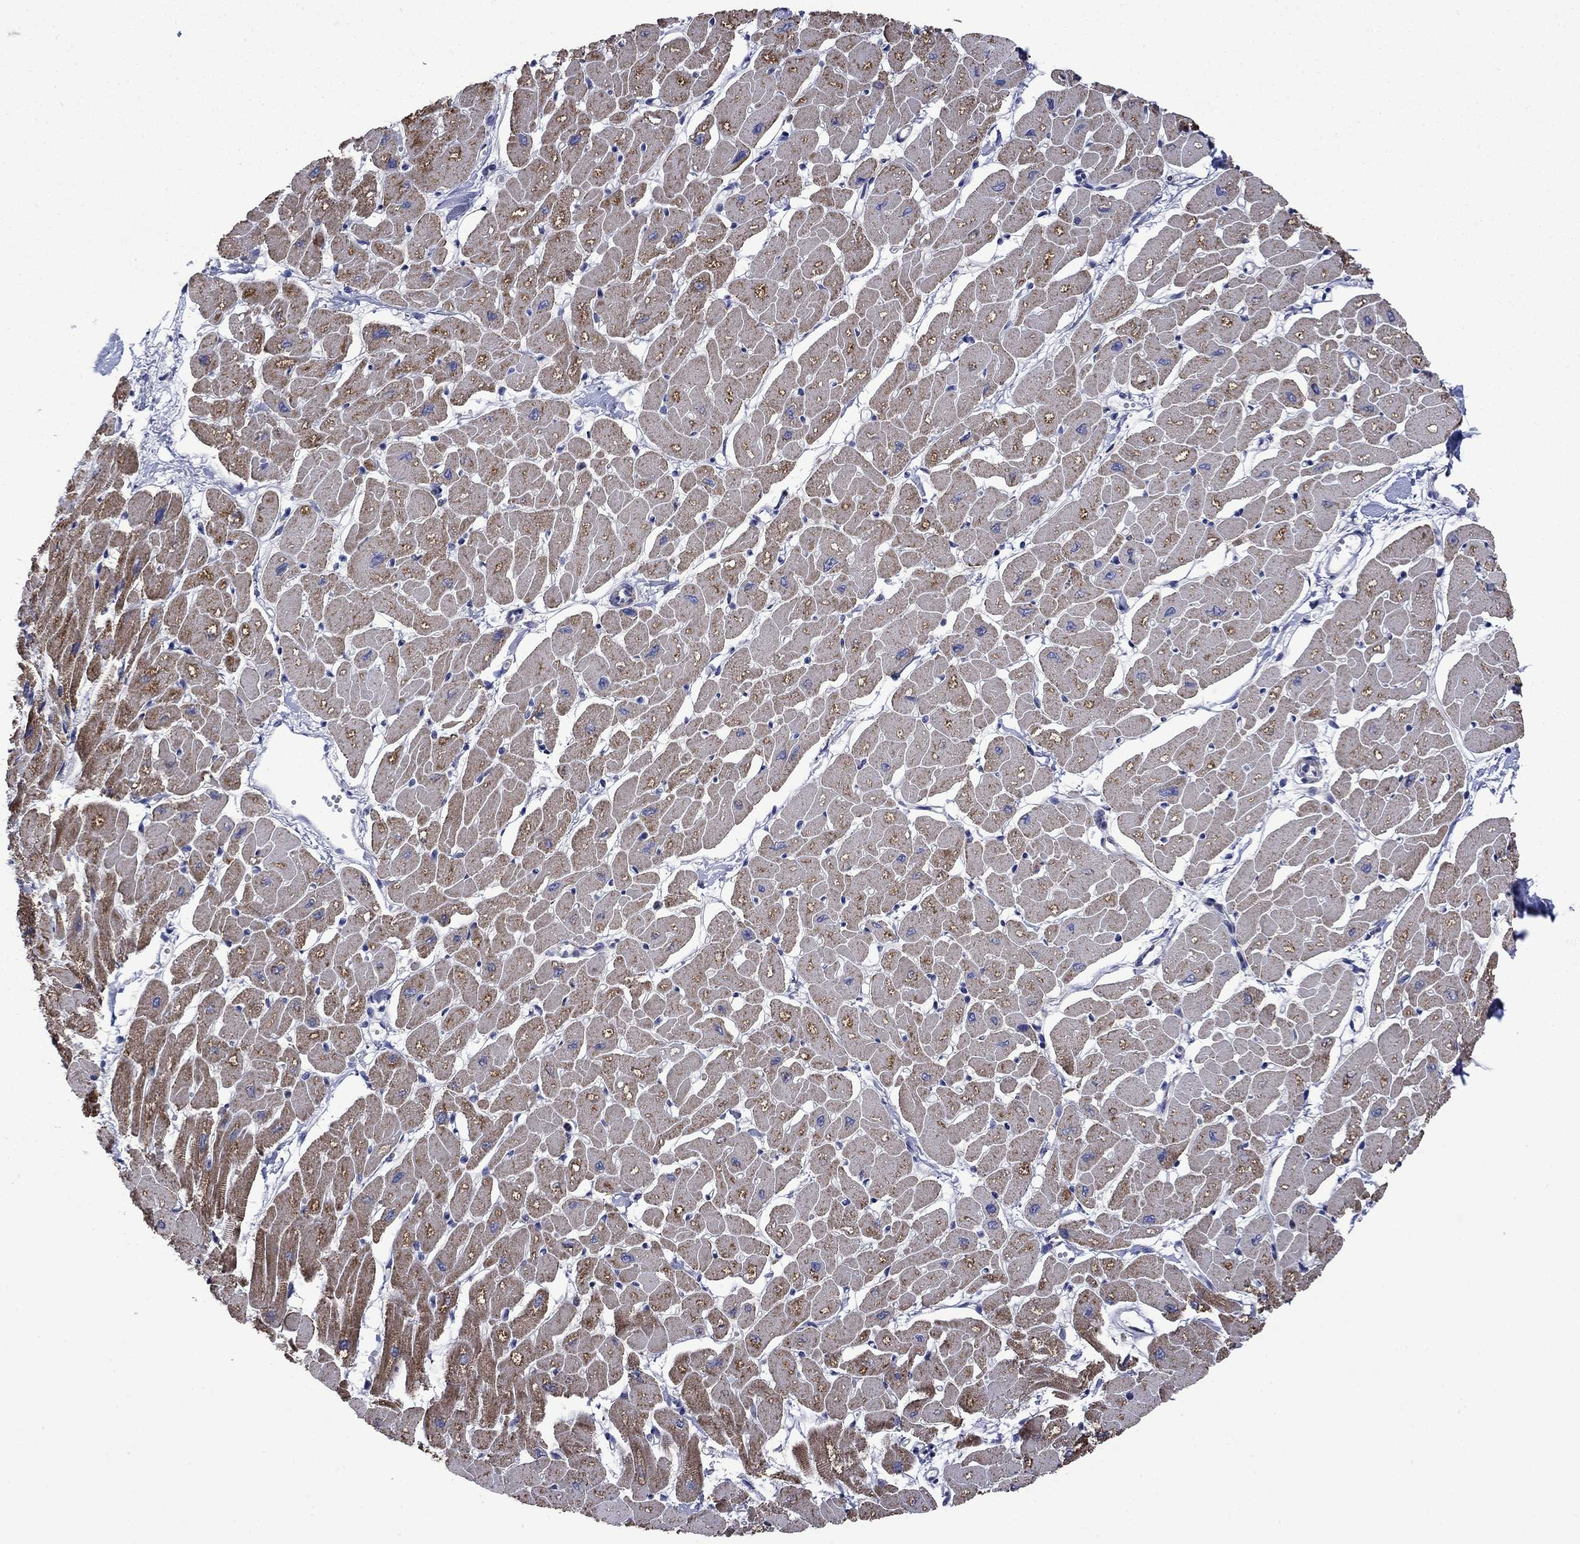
{"staining": {"intensity": "moderate", "quantity": ">75%", "location": "cytoplasmic/membranous"}, "tissue": "heart muscle", "cell_type": "Cardiomyocytes", "image_type": "normal", "snomed": [{"axis": "morphology", "description": "Normal tissue, NOS"}, {"axis": "topography", "description": "Heart"}], "caption": "Cardiomyocytes exhibit medium levels of moderate cytoplasmic/membranous positivity in approximately >75% of cells in benign heart muscle.", "gene": "FURIN", "patient": {"sex": "male", "age": 57}}